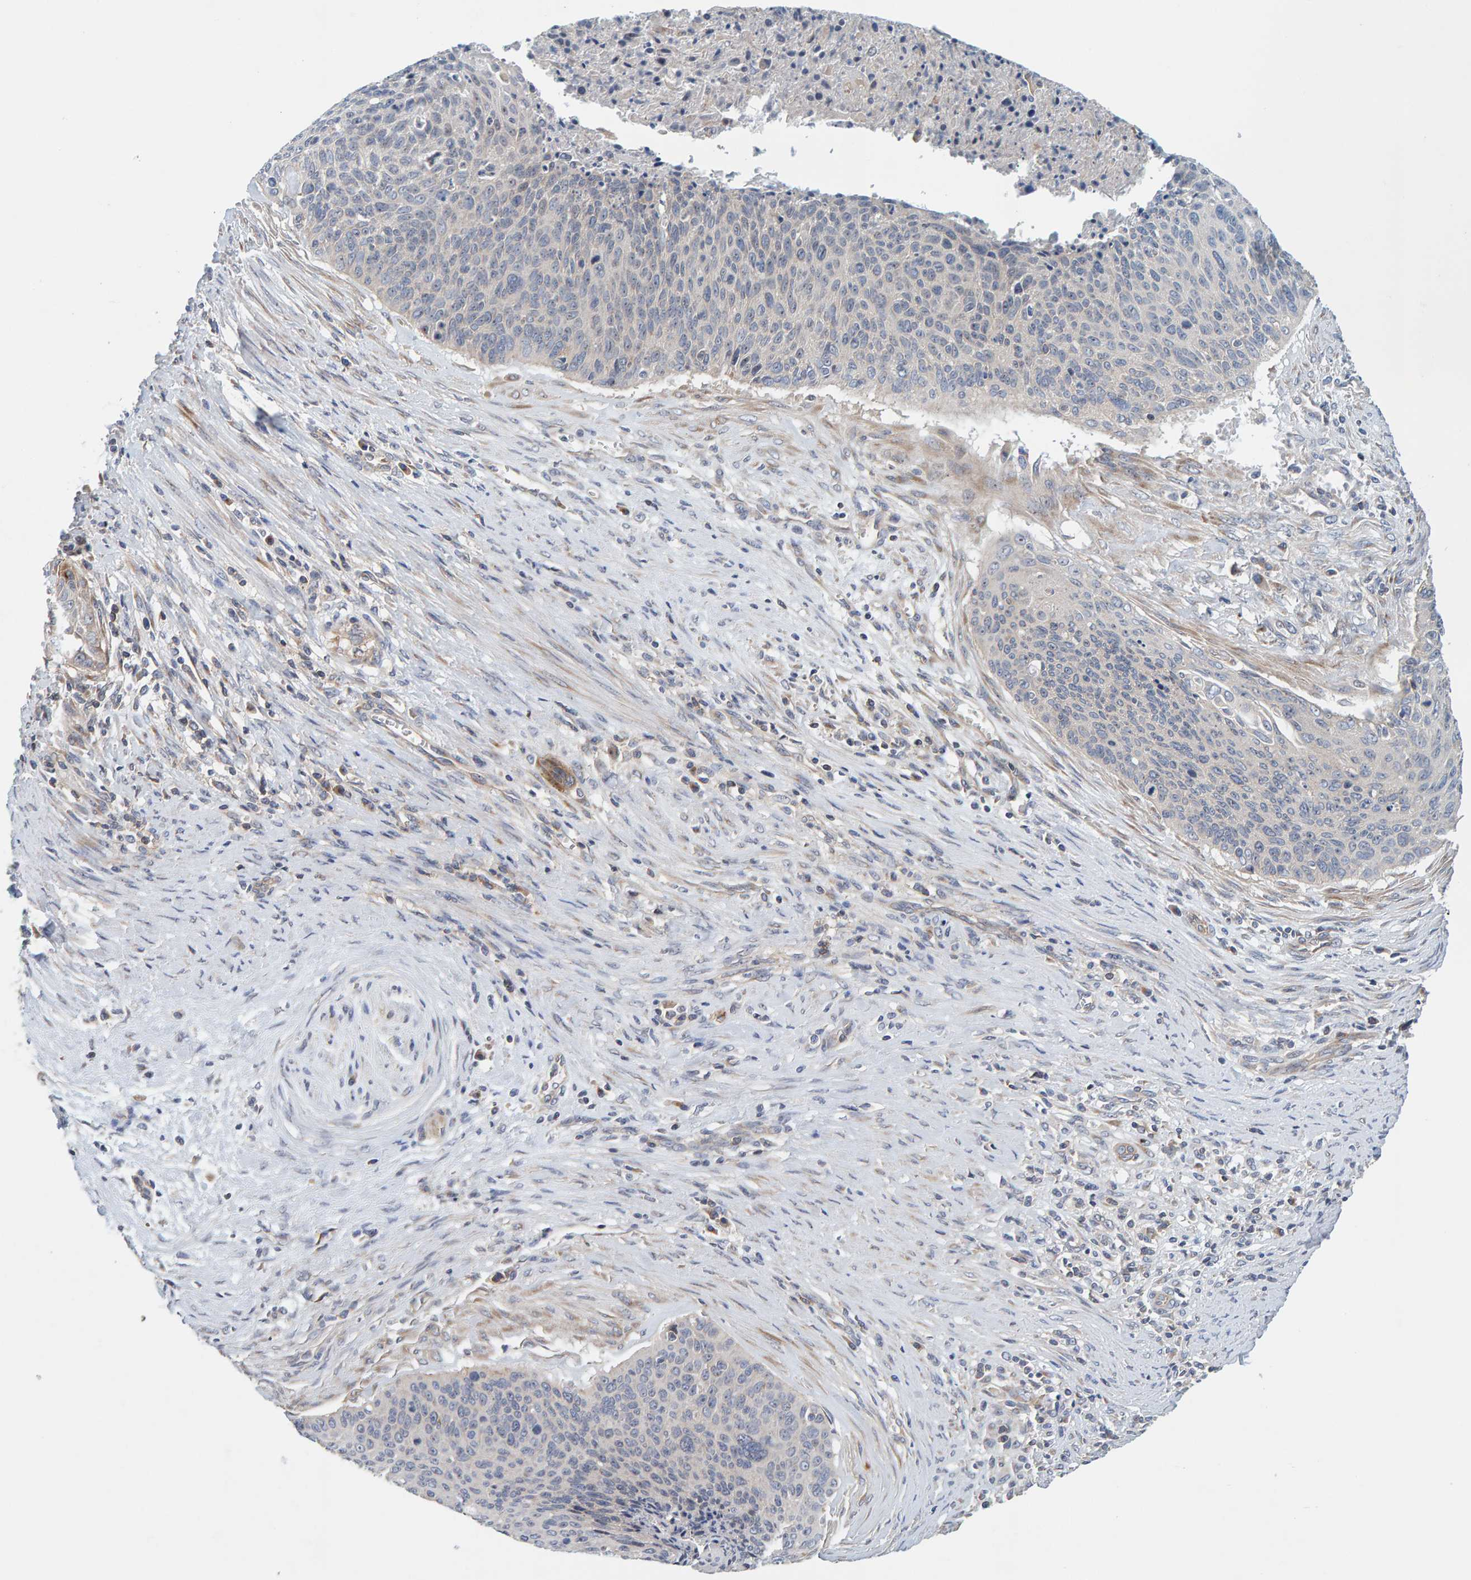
{"staining": {"intensity": "negative", "quantity": "none", "location": "none"}, "tissue": "cervical cancer", "cell_type": "Tumor cells", "image_type": "cancer", "snomed": [{"axis": "morphology", "description": "Squamous cell carcinoma, NOS"}, {"axis": "topography", "description": "Cervix"}], "caption": "This is an immunohistochemistry (IHC) photomicrograph of human cervical cancer. There is no positivity in tumor cells.", "gene": "CCM2", "patient": {"sex": "female", "age": 55}}